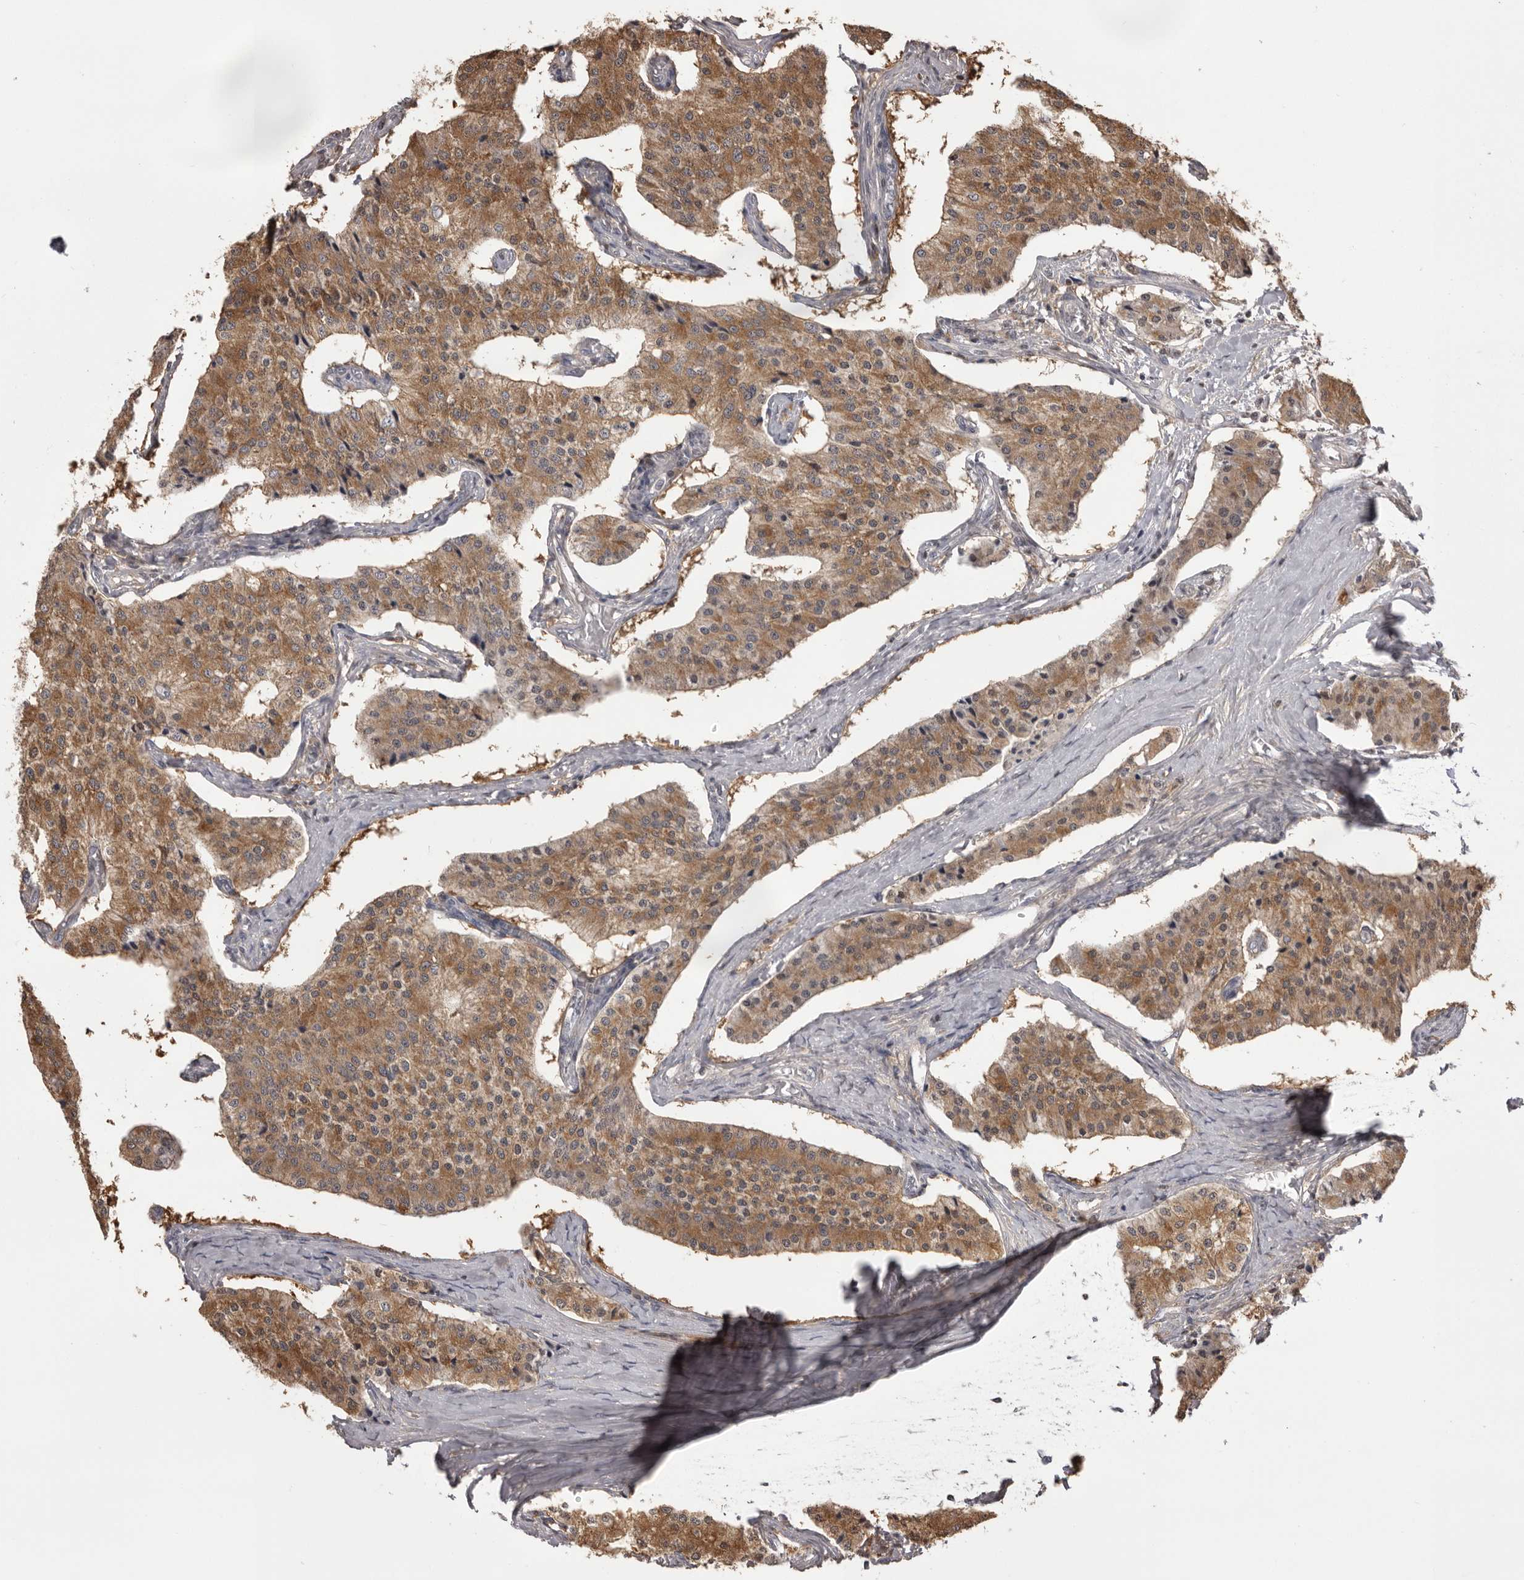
{"staining": {"intensity": "strong", "quantity": ">75%", "location": "cytoplasmic/membranous"}, "tissue": "carcinoid", "cell_type": "Tumor cells", "image_type": "cancer", "snomed": [{"axis": "morphology", "description": "Carcinoid, malignant, NOS"}, {"axis": "topography", "description": "Colon"}], "caption": "Approximately >75% of tumor cells in human malignant carcinoid display strong cytoplasmic/membranous protein positivity as visualized by brown immunohistochemical staining.", "gene": "MDH1", "patient": {"sex": "female", "age": 52}}